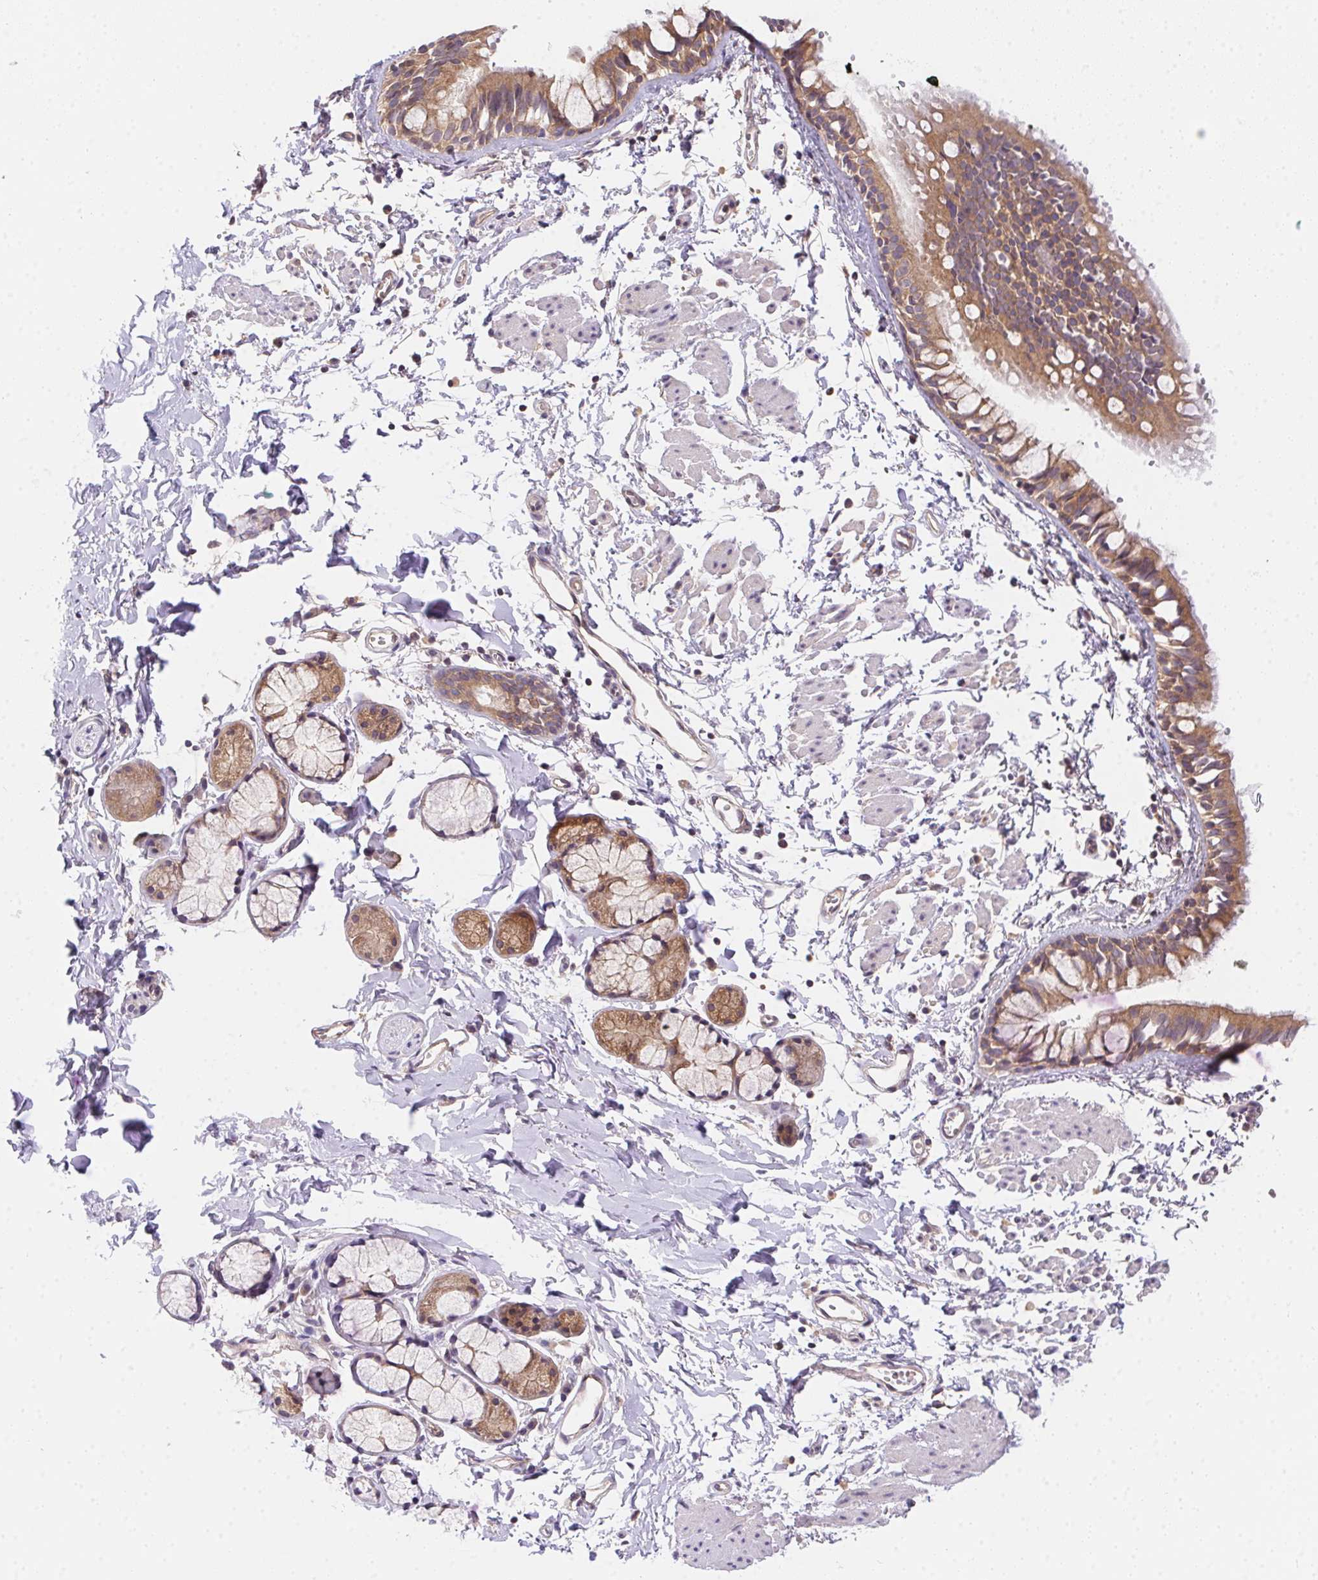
{"staining": {"intensity": "moderate", "quantity": ">75%", "location": "cytoplasmic/membranous"}, "tissue": "bronchus", "cell_type": "Respiratory epithelial cells", "image_type": "normal", "snomed": [{"axis": "morphology", "description": "Normal tissue, NOS"}, {"axis": "topography", "description": "Cartilage tissue"}, {"axis": "topography", "description": "Bronchus"}], "caption": "This histopathology image exhibits immunohistochemistry (IHC) staining of normal human bronchus, with medium moderate cytoplasmic/membranous positivity in approximately >75% of respiratory epithelial cells.", "gene": "PRKAA1", "patient": {"sex": "female", "age": 59}}